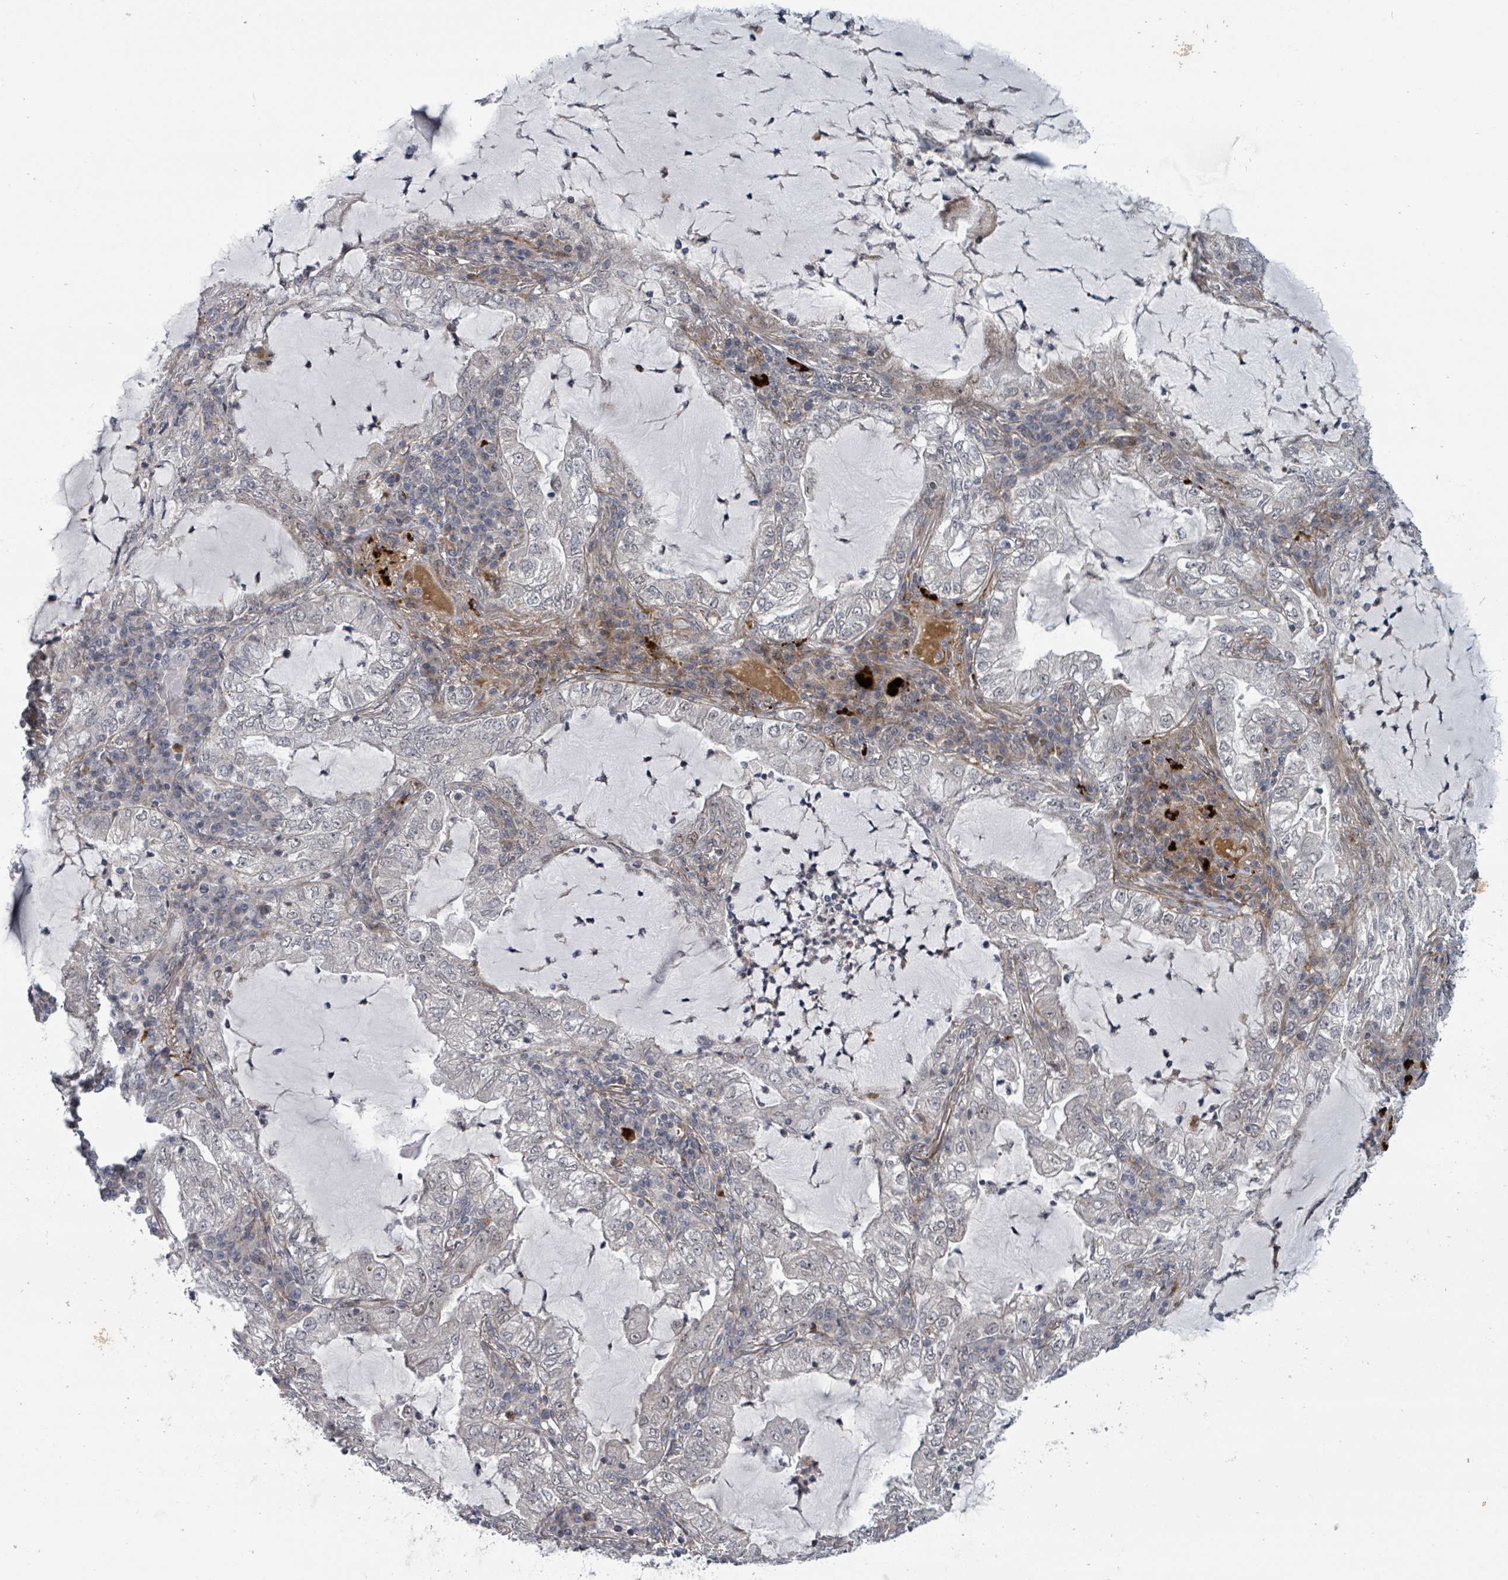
{"staining": {"intensity": "negative", "quantity": "none", "location": "none"}, "tissue": "lung cancer", "cell_type": "Tumor cells", "image_type": "cancer", "snomed": [{"axis": "morphology", "description": "Adenocarcinoma, NOS"}, {"axis": "topography", "description": "Lung"}], "caption": "The immunohistochemistry histopathology image has no significant positivity in tumor cells of lung cancer tissue.", "gene": "GTF3C1", "patient": {"sex": "female", "age": 73}}